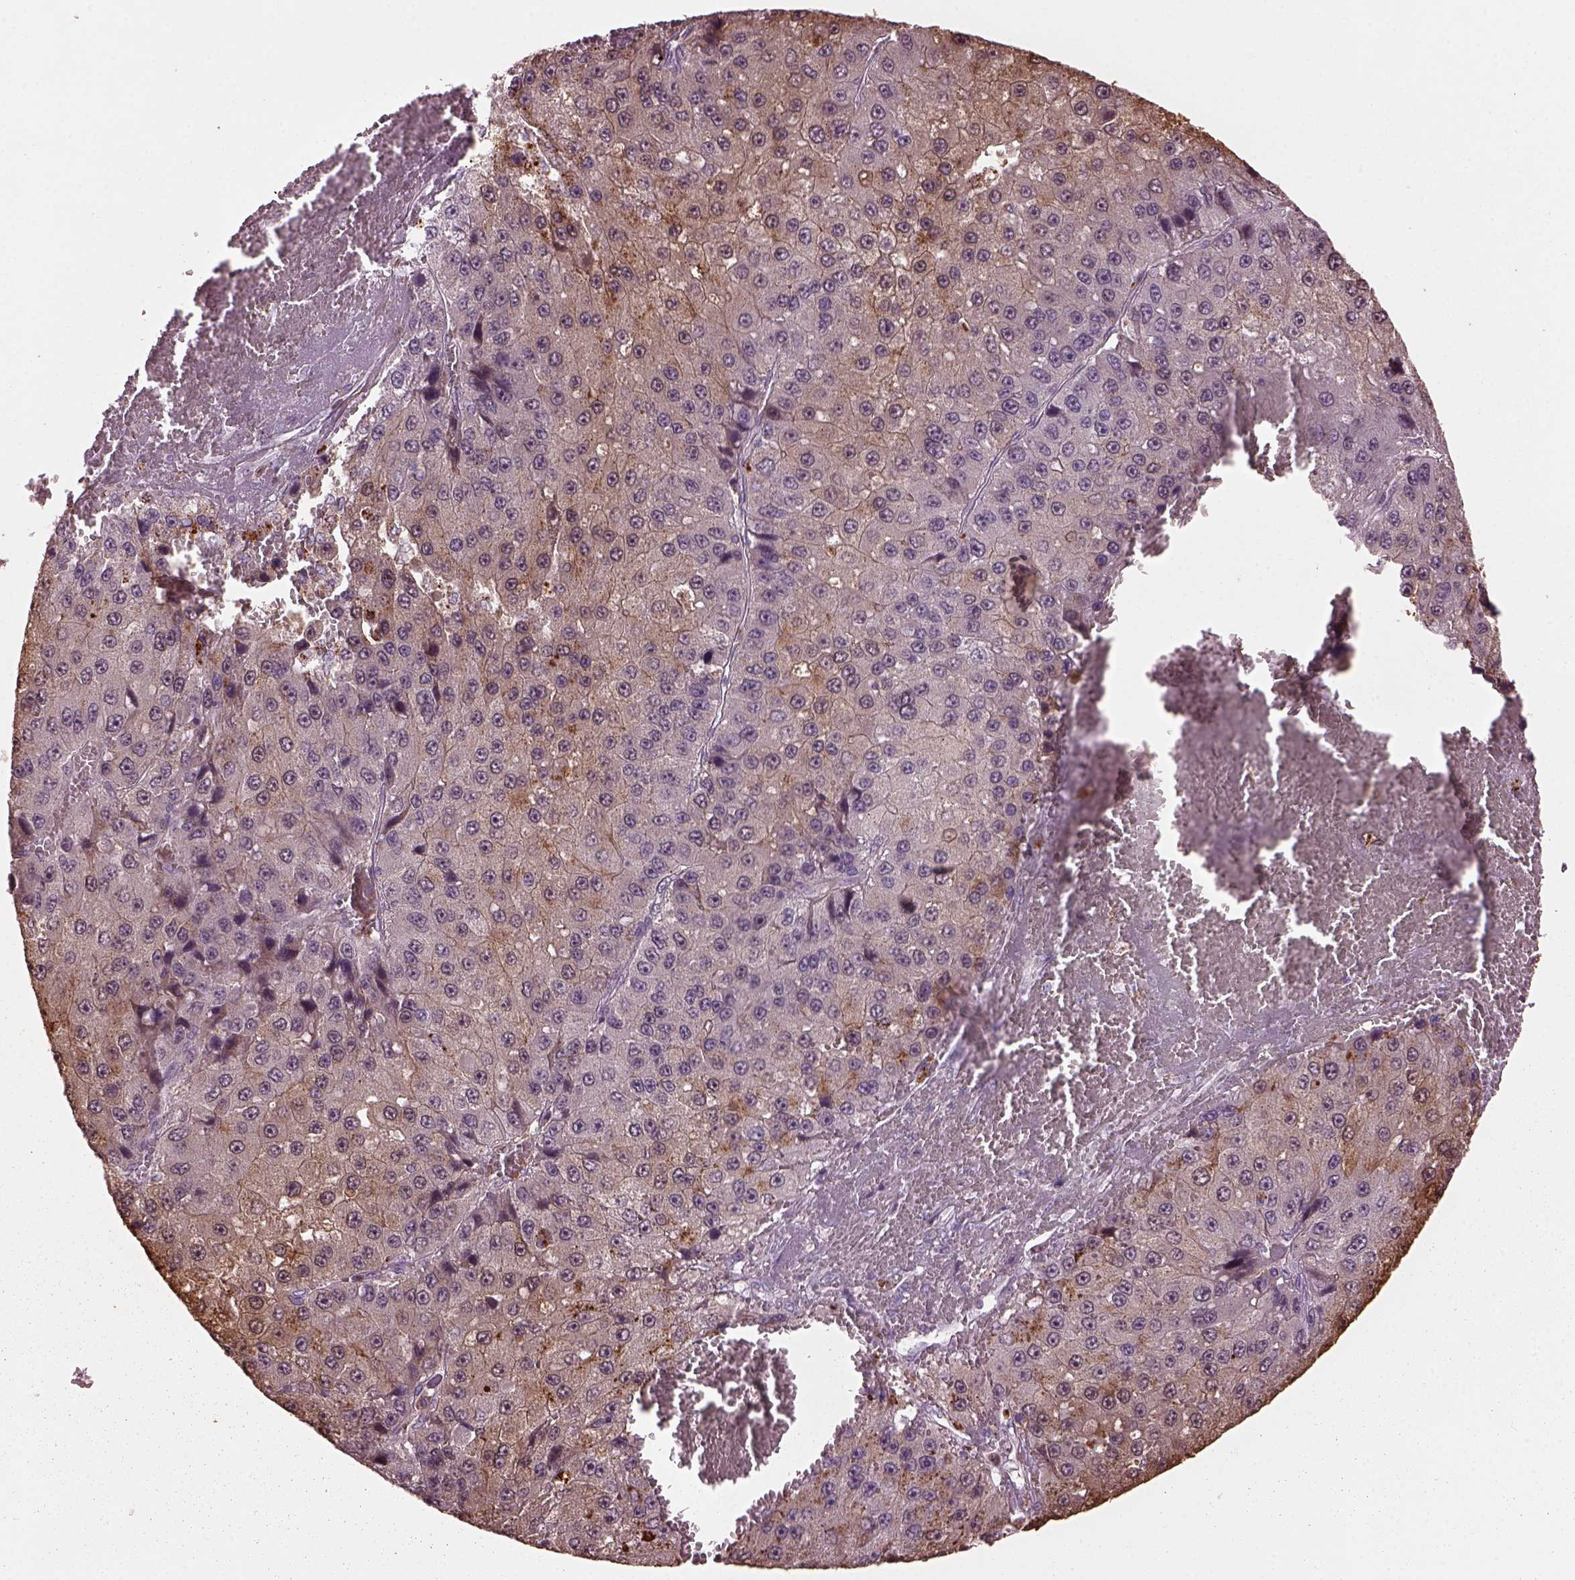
{"staining": {"intensity": "moderate", "quantity": "25%-75%", "location": "cytoplasmic/membranous"}, "tissue": "liver cancer", "cell_type": "Tumor cells", "image_type": "cancer", "snomed": [{"axis": "morphology", "description": "Carcinoma, Hepatocellular, NOS"}, {"axis": "topography", "description": "Liver"}], "caption": "Immunohistochemistry (IHC) (DAB (3,3'-diaminobenzidine)) staining of liver hepatocellular carcinoma displays moderate cytoplasmic/membranous protein staining in about 25%-75% of tumor cells.", "gene": "RUFY3", "patient": {"sex": "female", "age": 73}}